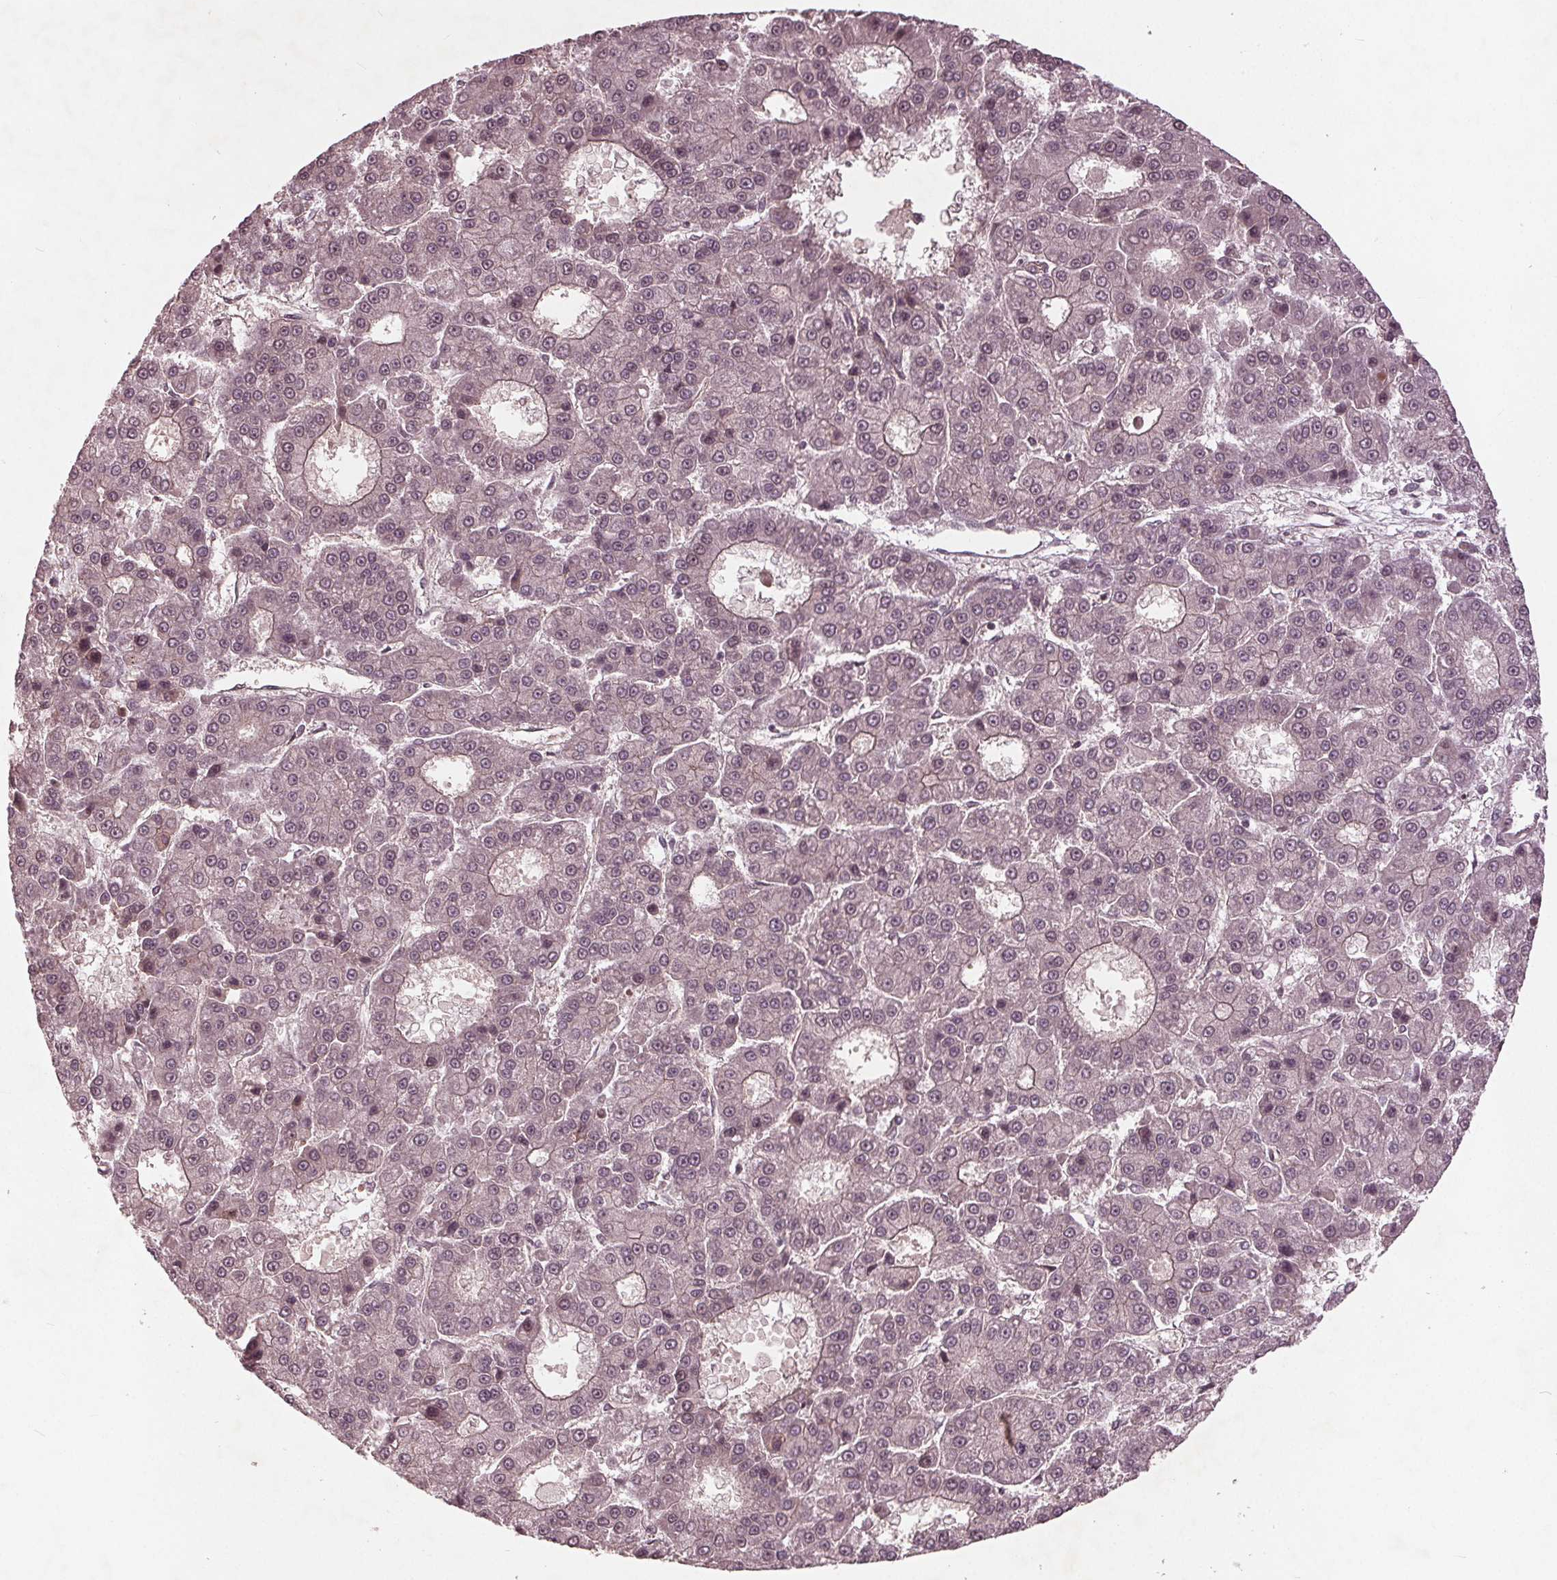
{"staining": {"intensity": "negative", "quantity": "none", "location": "none"}, "tissue": "liver cancer", "cell_type": "Tumor cells", "image_type": "cancer", "snomed": [{"axis": "morphology", "description": "Carcinoma, Hepatocellular, NOS"}, {"axis": "topography", "description": "Liver"}], "caption": "Tumor cells are negative for brown protein staining in liver cancer.", "gene": "BTBD1", "patient": {"sex": "male", "age": 70}}